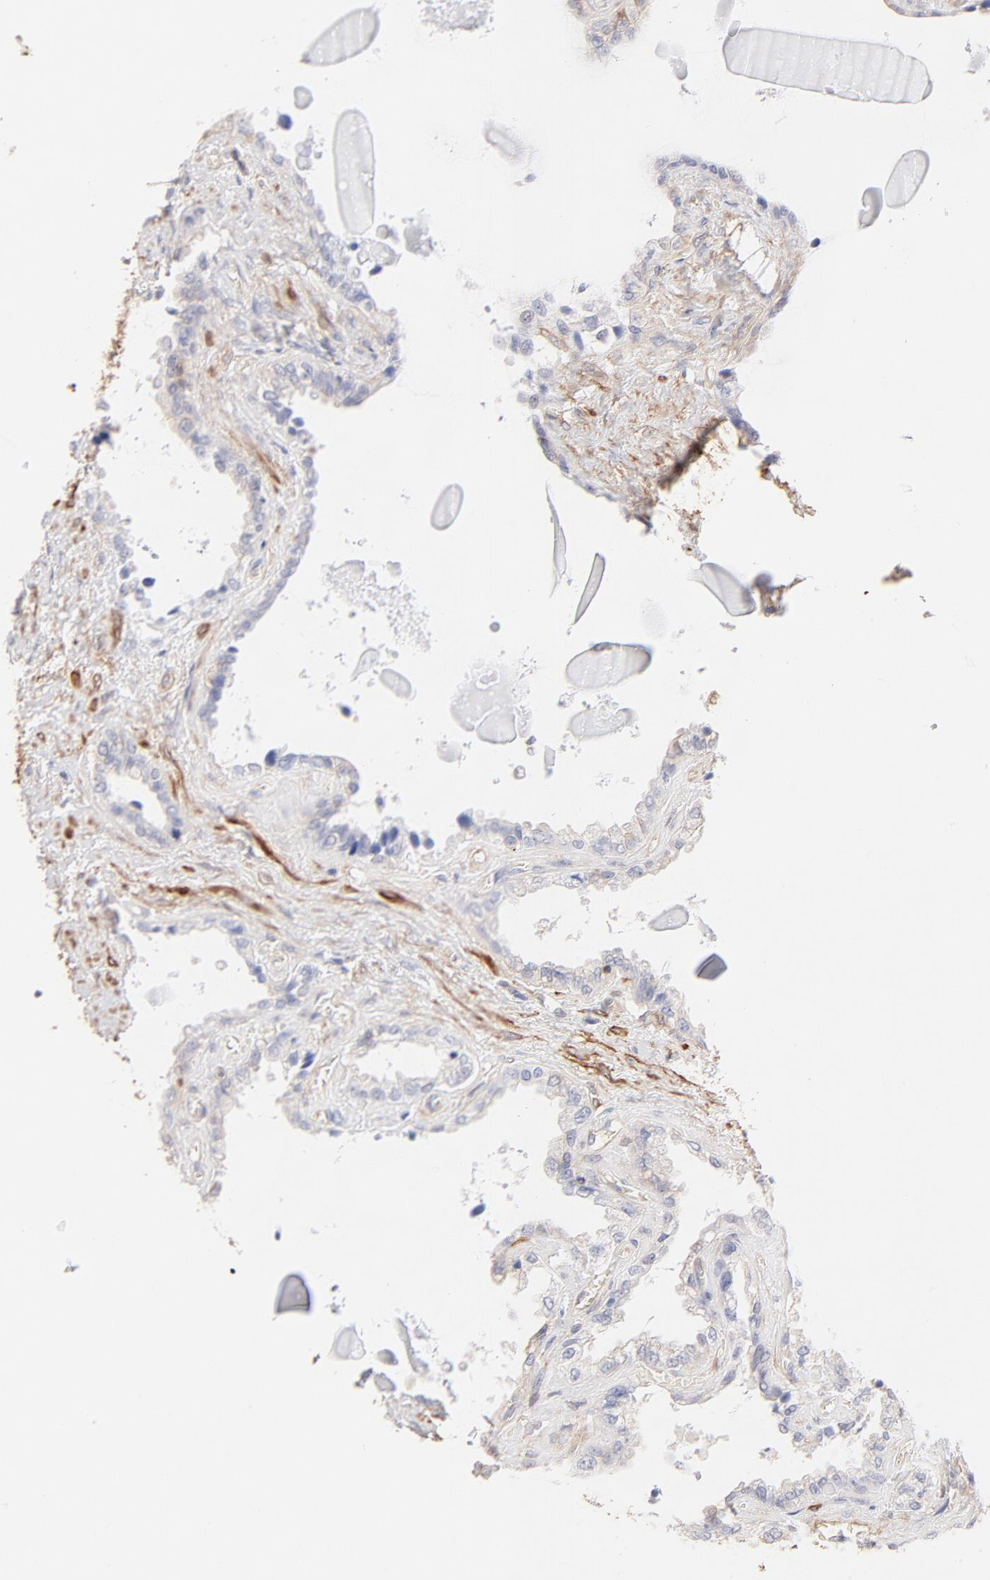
{"staining": {"intensity": "negative", "quantity": "none", "location": "none"}, "tissue": "seminal vesicle", "cell_type": "Glandular cells", "image_type": "normal", "snomed": [{"axis": "morphology", "description": "Normal tissue, NOS"}, {"axis": "morphology", "description": "Inflammation, NOS"}, {"axis": "topography", "description": "Urinary bladder"}, {"axis": "topography", "description": "Prostate"}, {"axis": "topography", "description": "Seminal veicle"}], "caption": "DAB (3,3'-diaminobenzidine) immunohistochemical staining of normal seminal vesicle reveals no significant positivity in glandular cells.", "gene": "LDLRAP1", "patient": {"sex": "male", "age": 82}}